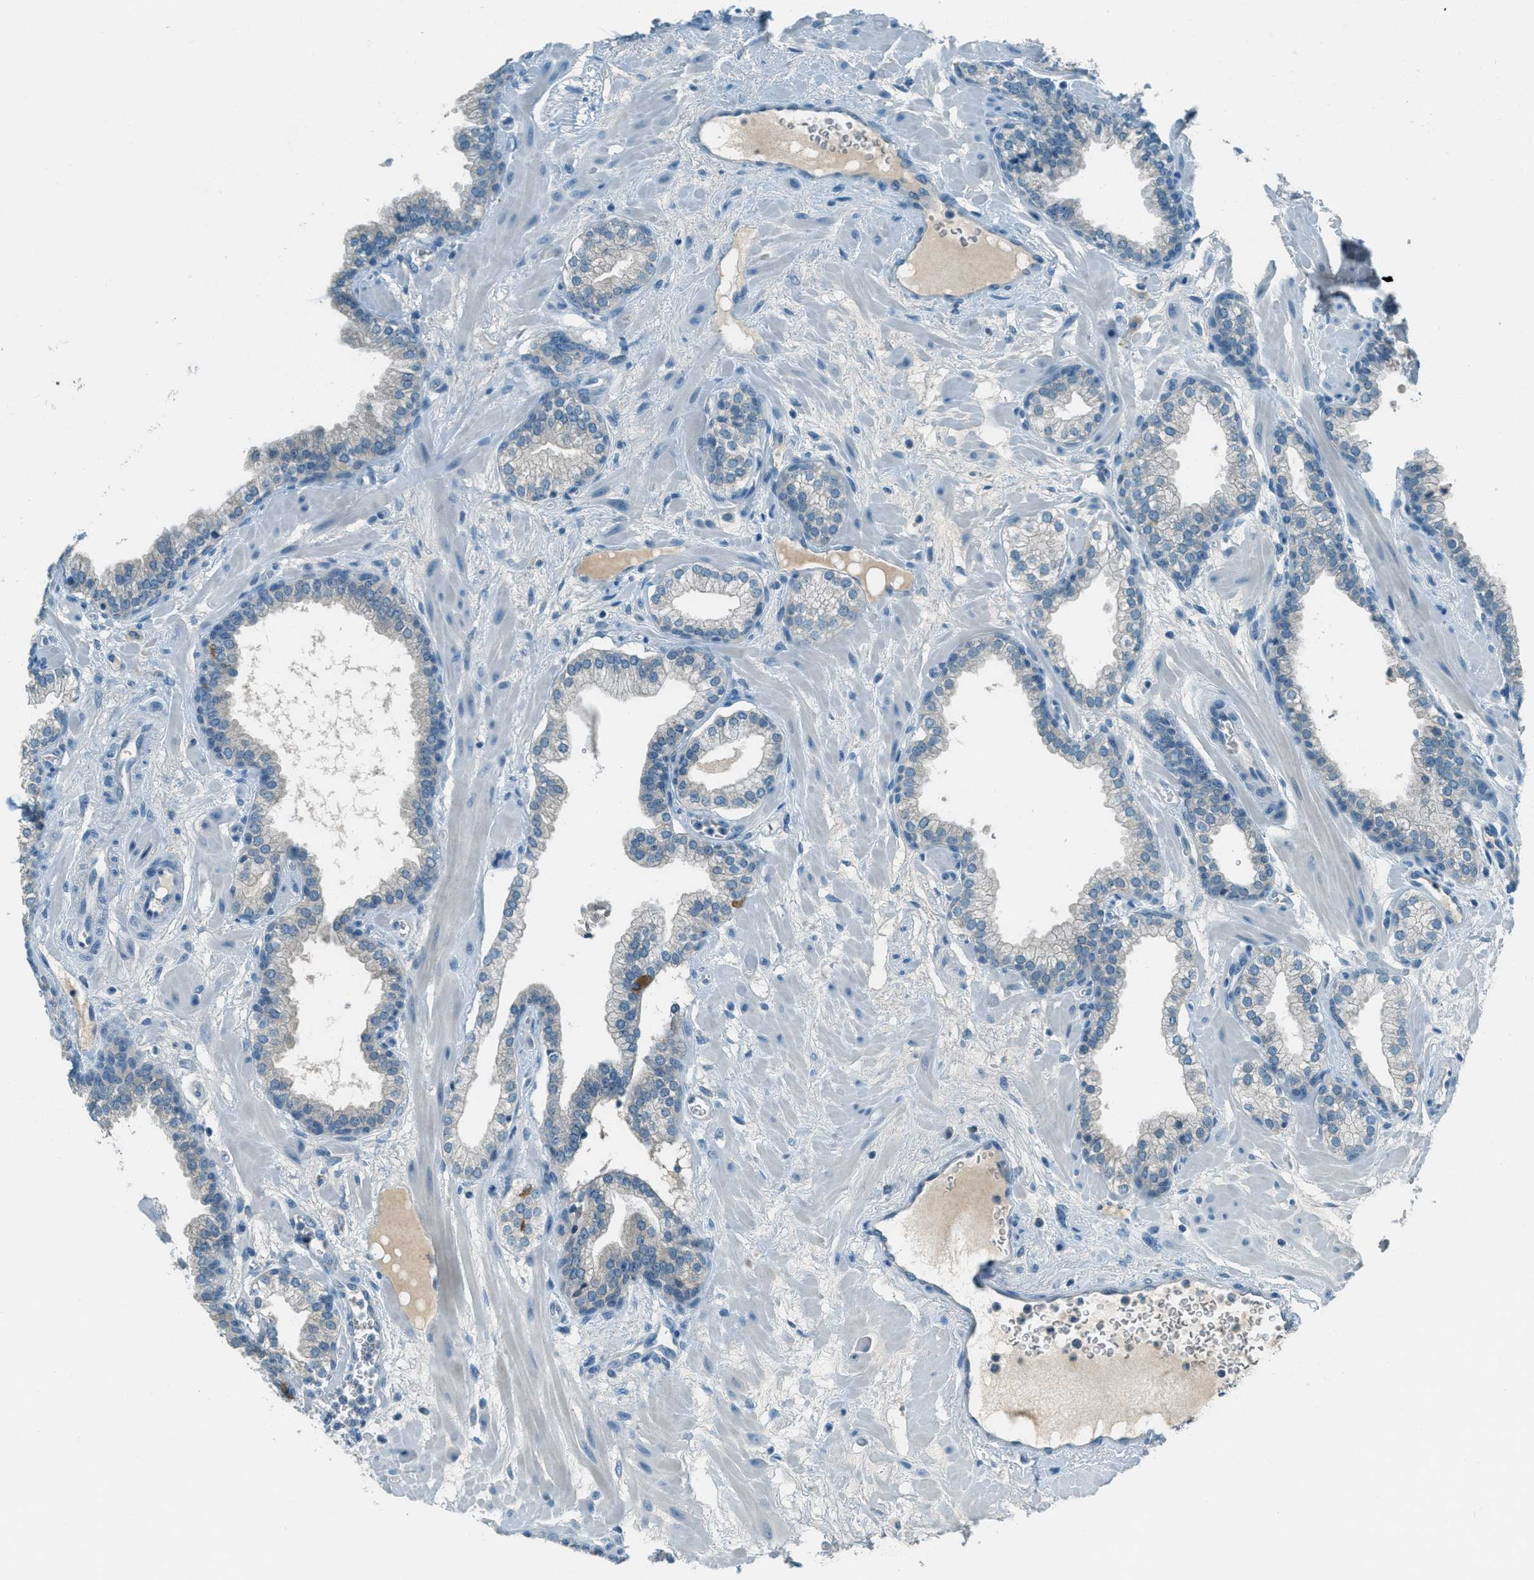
{"staining": {"intensity": "negative", "quantity": "none", "location": "none"}, "tissue": "prostate", "cell_type": "Glandular cells", "image_type": "normal", "snomed": [{"axis": "morphology", "description": "Normal tissue, NOS"}, {"axis": "morphology", "description": "Urothelial carcinoma, Low grade"}, {"axis": "topography", "description": "Urinary bladder"}, {"axis": "topography", "description": "Prostate"}], "caption": "An image of prostate stained for a protein displays no brown staining in glandular cells. (Brightfield microscopy of DAB (3,3'-diaminobenzidine) immunohistochemistry (IHC) at high magnification).", "gene": "MSLN", "patient": {"sex": "male", "age": 60}}